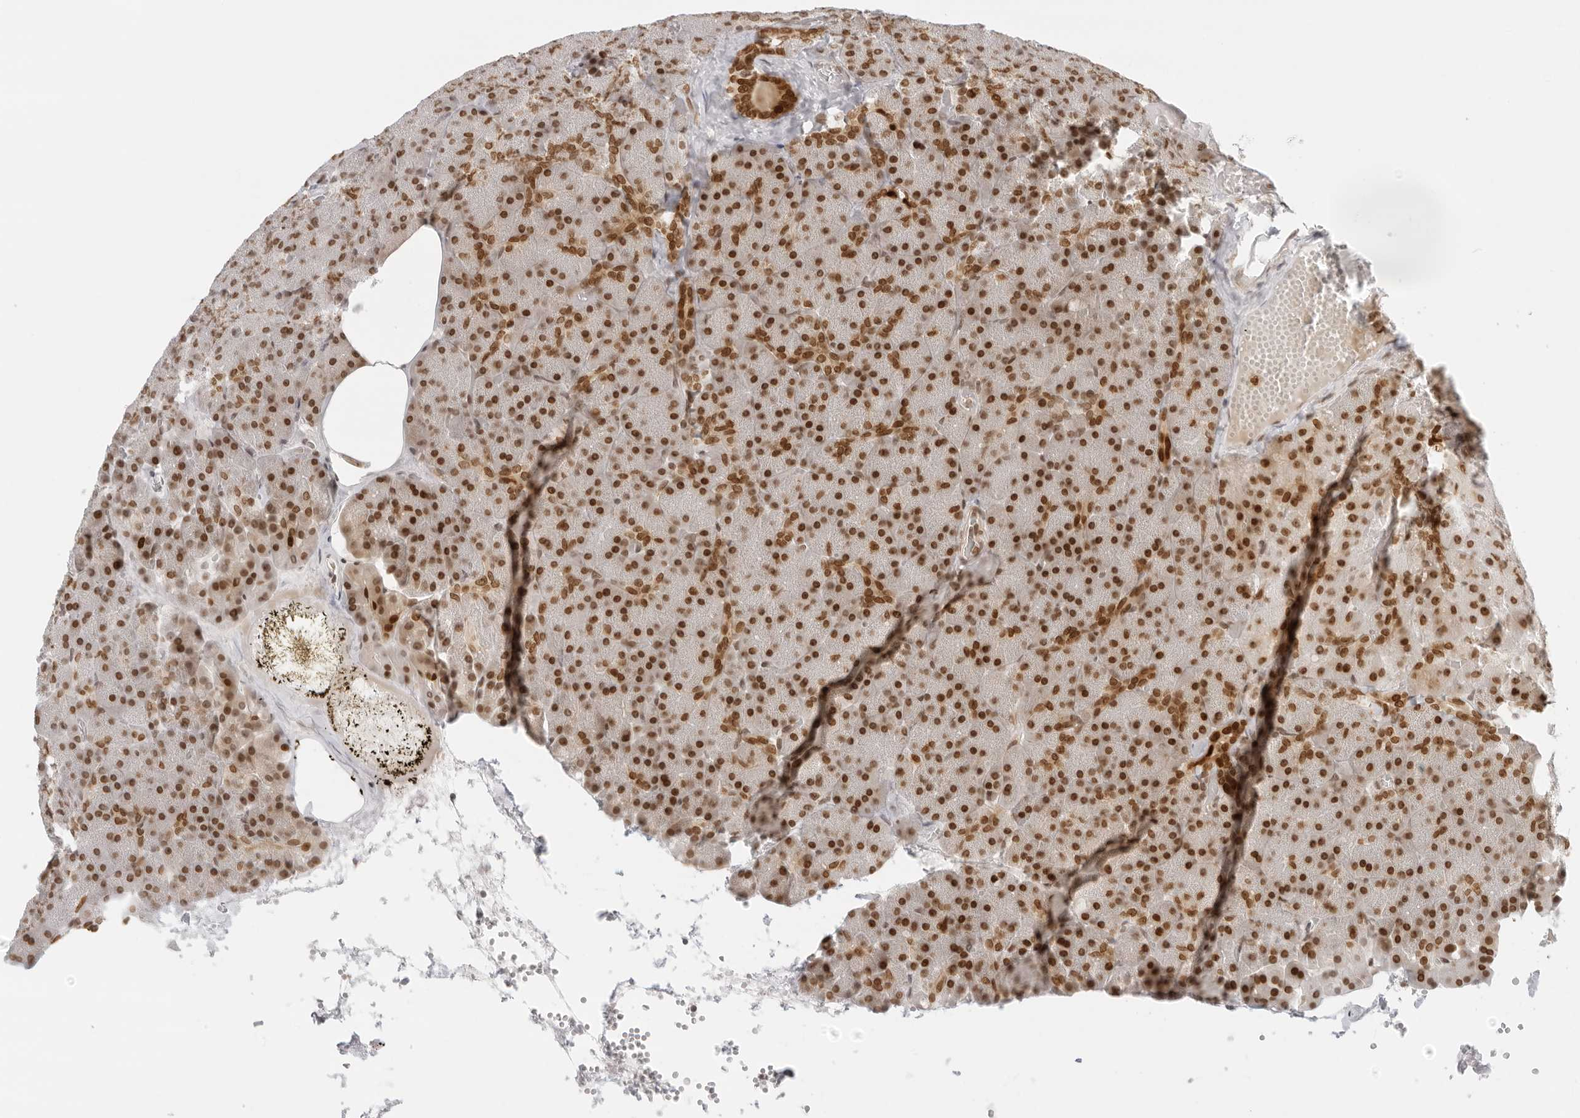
{"staining": {"intensity": "moderate", "quantity": ">75%", "location": "nuclear"}, "tissue": "pancreas", "cell_type": "Exocrine glandular cells", "image_type": "normal", "snomed": [{"axis": "morphology", "description": "Normal tissue, NOS"}, {"axis": "morphology", "description": "Carcinoid, malignant, NOS"}, {"axis": "topography", "description": "Pancreas"}], "caption": "High-power microscopy captured an immunohistochemistry (IHC) histopathology image of benign pancreas, revealing moderate nuclear positivity in approximately >75% of exocrine glandular cells. (DAB IHC, brown staining for protein, blue staining for nuclei).", "gene": "RCC1", "patient": {"sex": "female", "age": 35}}